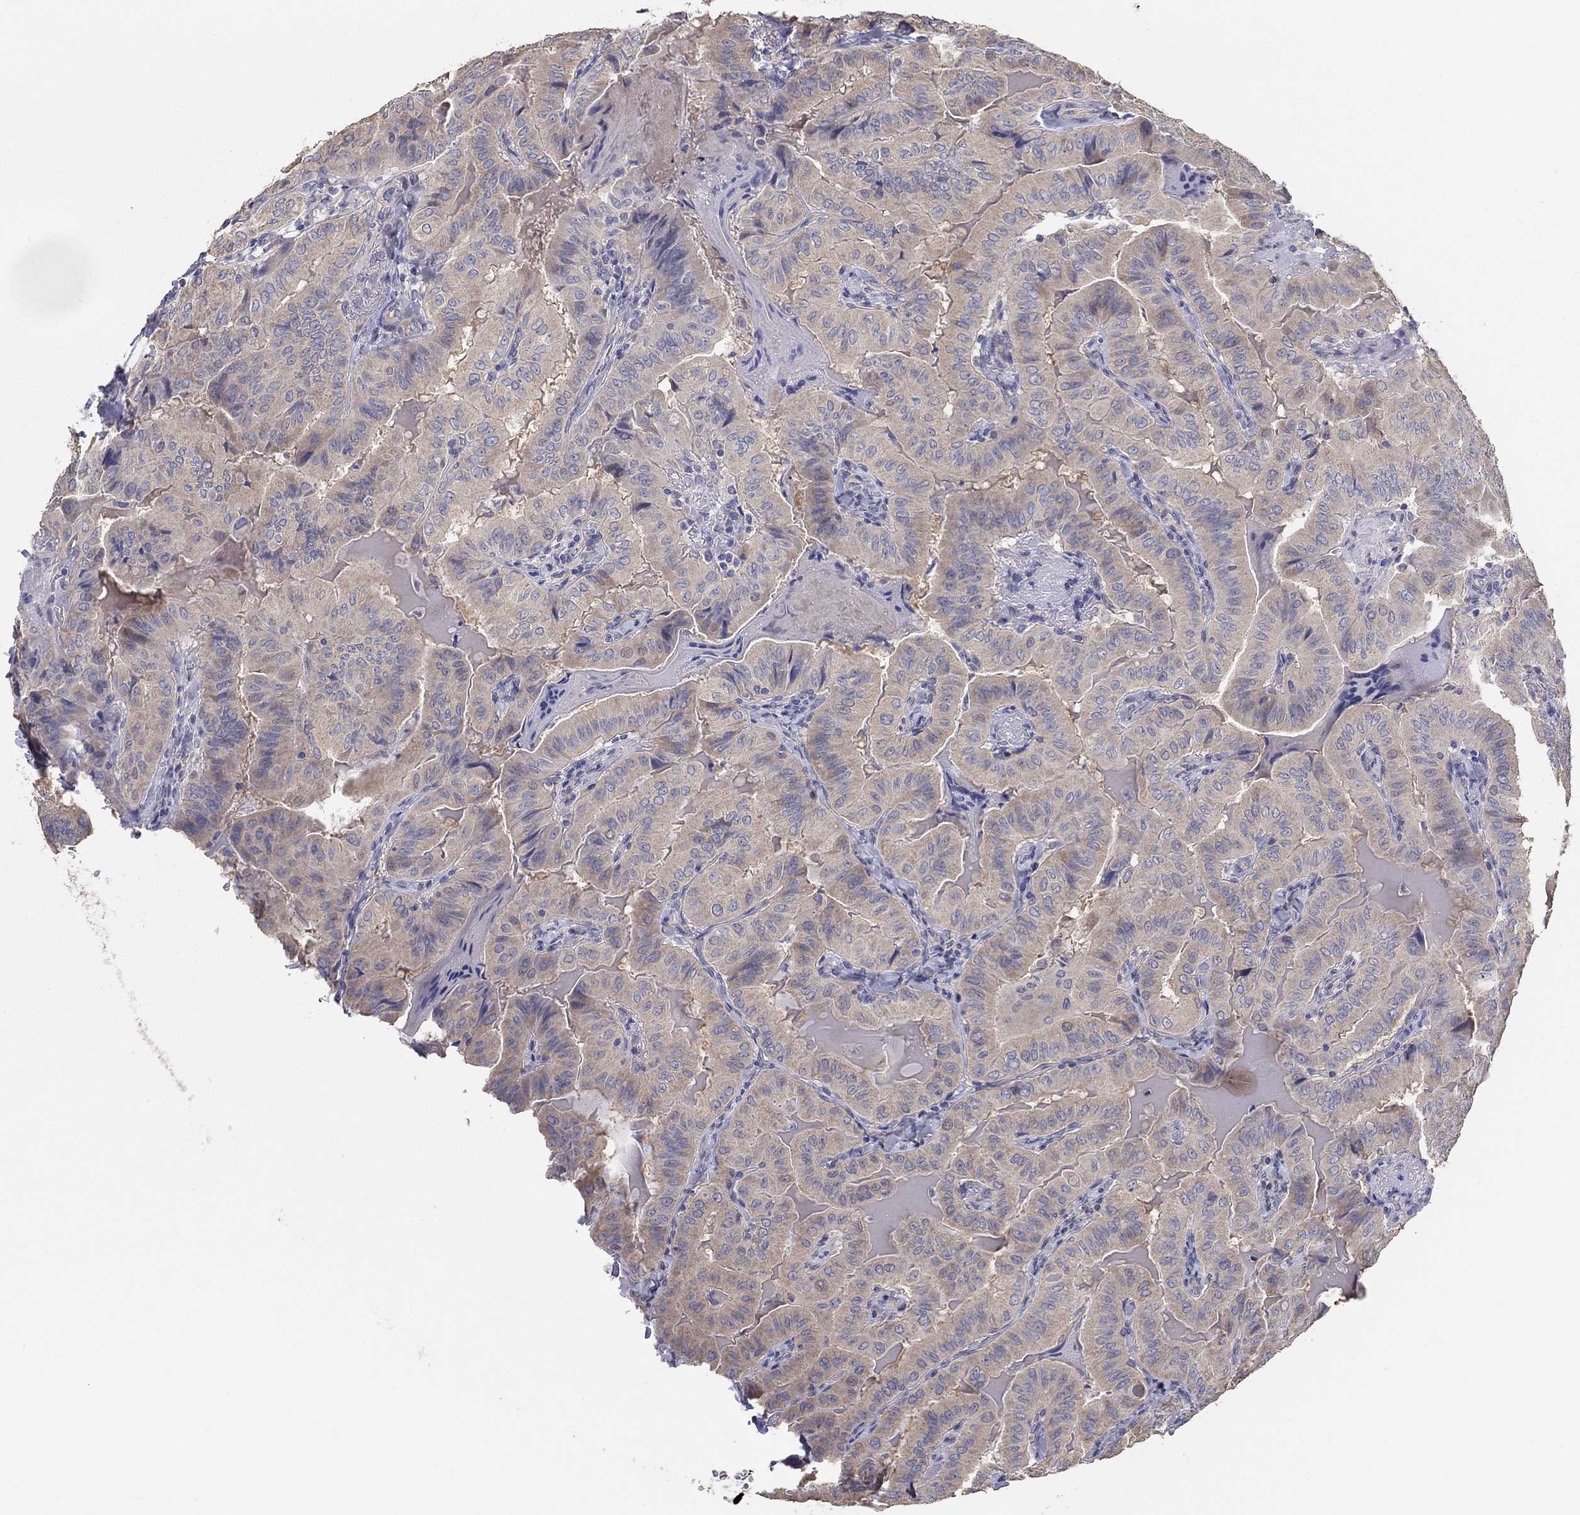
{"staining": {"intensity": "weak", "quantity": "25%-75%", "location": "cytoplasmic/membranous"}, "tissue": "thyroid cancer", "cell_type": "Tumor cells", "image_type": "cancer", "snomed": [{"axis": "morphology", "description": "Papillary adenocarcinoma, NOS"}, {"axis": "topography", "description": "Thyroid gland"}], "caption": "Immunohistochemistry (IHC) photomicrograph of human thyroid cancer (papillary adenocarcinoma) stained for a protein (brown), which shows low levels of weak cytoplasmic/membranous staining in about 25%-75% of tumor cells.", "gene": "DOCK3", "patient": {"sex": "female", "age": 68}}